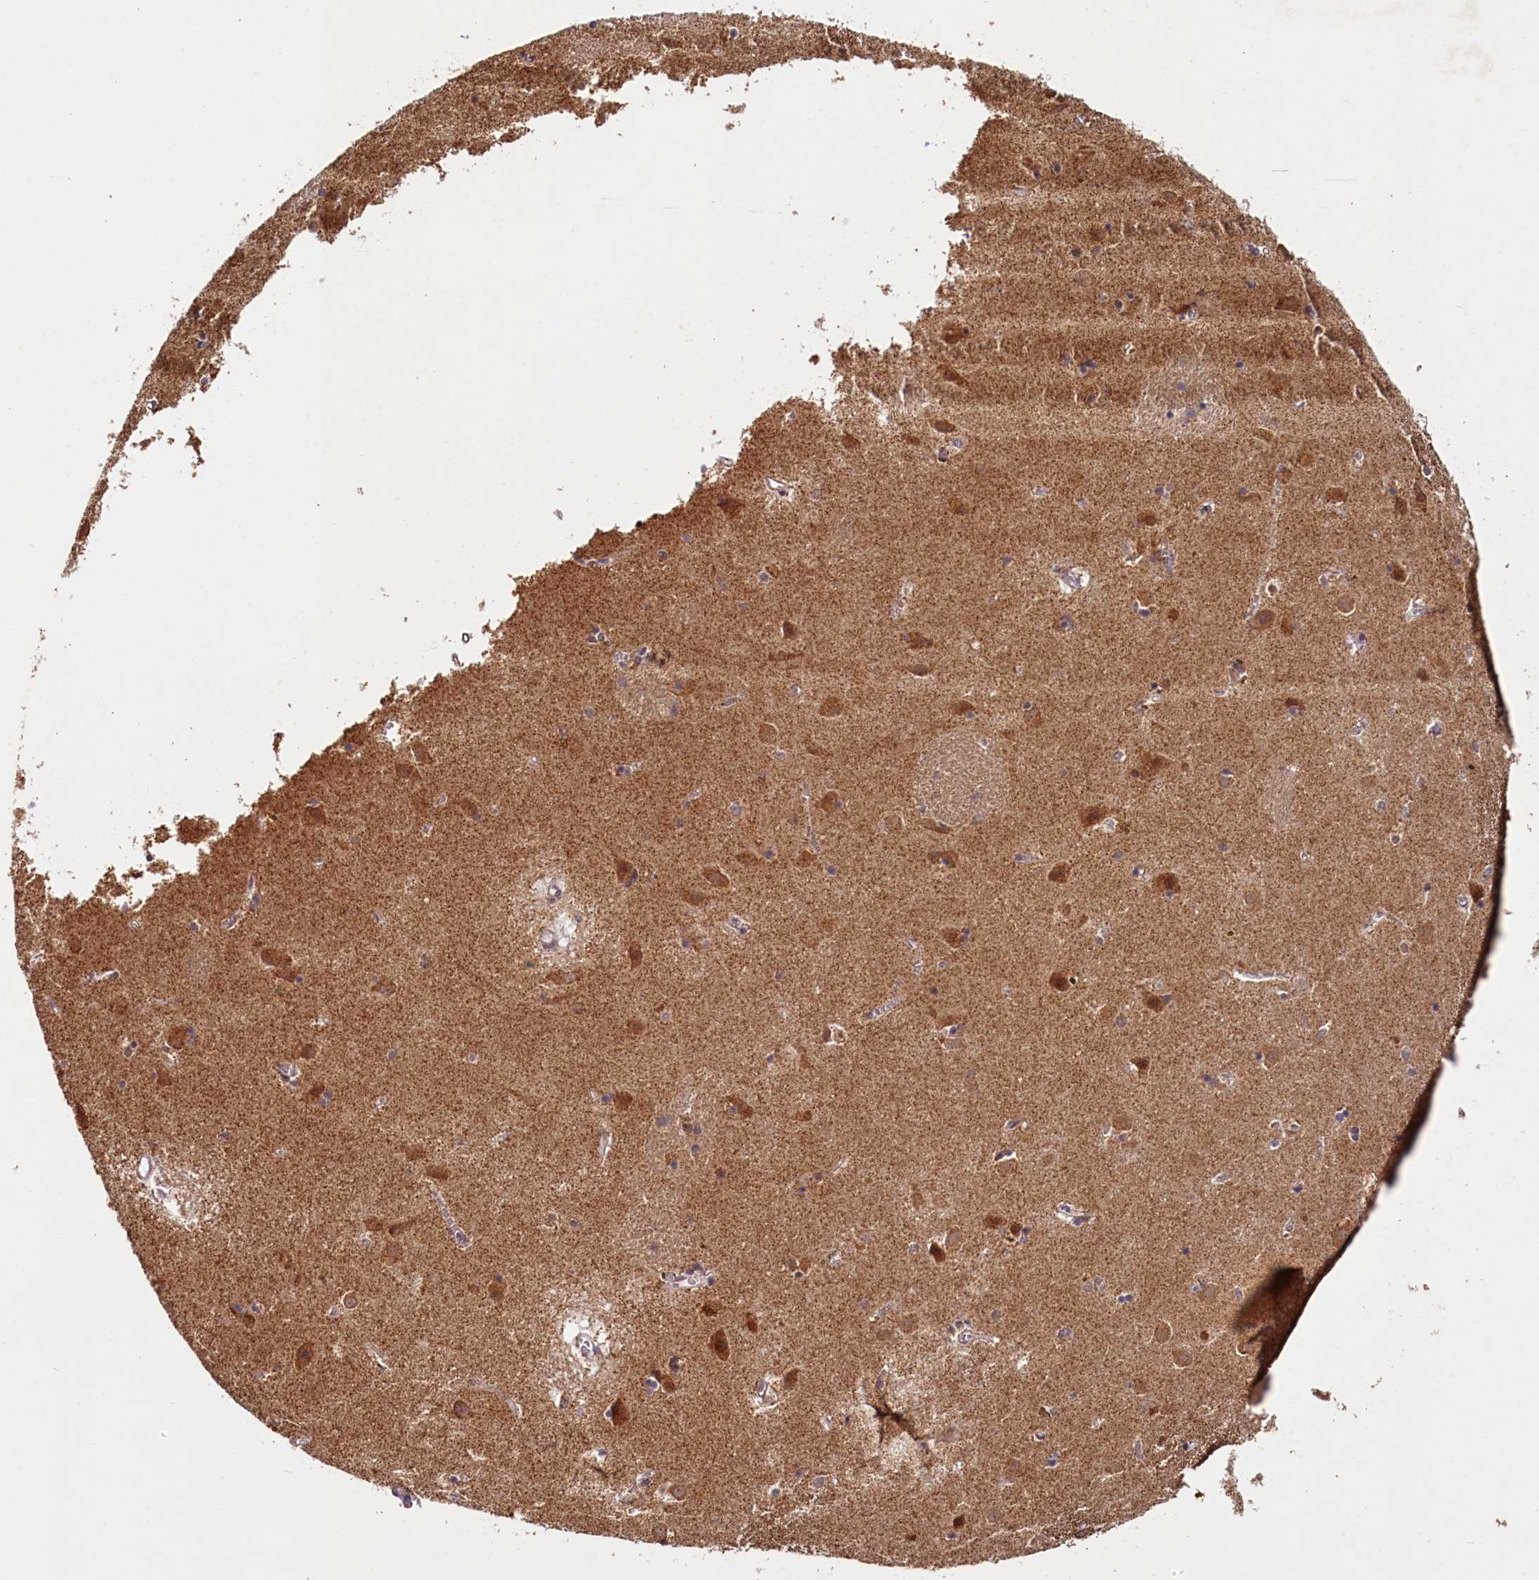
{"staining": {"intensity": "weak", "quantity": "25%-75%", "location": "cytoplasmic/membranous"}, "tissue": "caudate", "cell_type": "Glial cells", "image_type": "normal", "snomed": [{"axis": "morphology", "description": "Normal tissue, NOS"}, {"axis": "topography", "description": "Lateral ventricle wall"}], "caption": "The immunohistochemical stain shows weak cytoplasmic/membranous staining in glial cells of benign caudate. The staining is performed using DAB (3,3'-diaminobenzidine) brown chromogen to label protein expression. The nuclei are counter-stained blue using hematoxylin.", "gene": "PDE6D", "patient": {"sex": "male", "age": 70}}